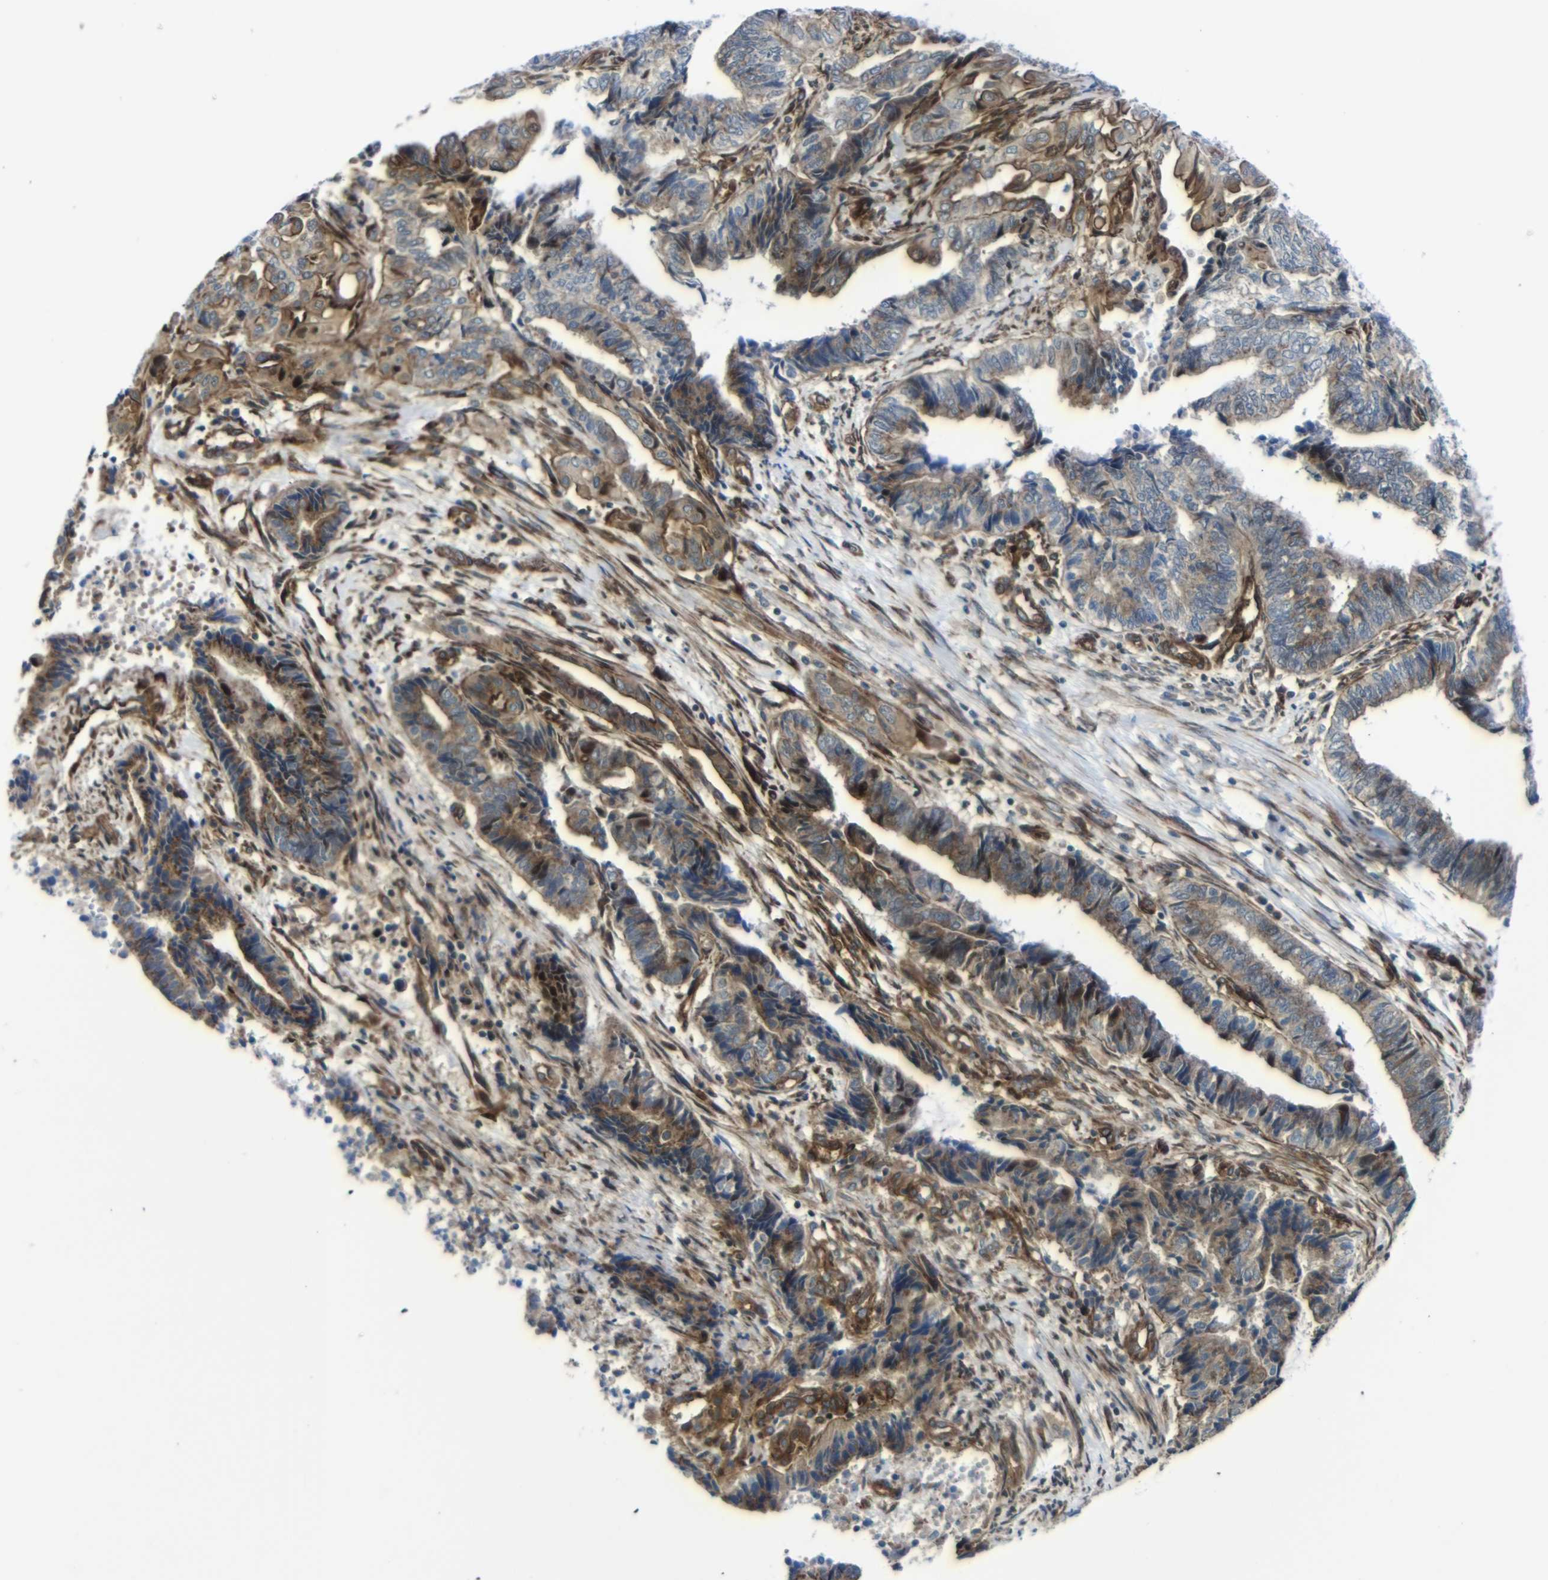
{"staining": {"intensity": "moderate", "quantity": ">75%", "location": "cytoplasmic/membranous,nuclear"}, "tissue": "endometrial cancer", "cell_type": "Tumor cells", "image_type": "cancer", "snomed": [{"axis": "morphology", "description": "Adenocarcinoma, NOS"}, {"axis": "topography", "description": "Uterus"}, {"axis": "topography", "description": "Endometrium"}], "caption": "This is an image of immunohistochemistry staining of adenocarcinoma (endometrial), which shows moderate expression in the cytoplasmic/membranous and nuclear of tumor cells.", "gene": "PARP14", "patient": {"sex": "female", "age": 70}}